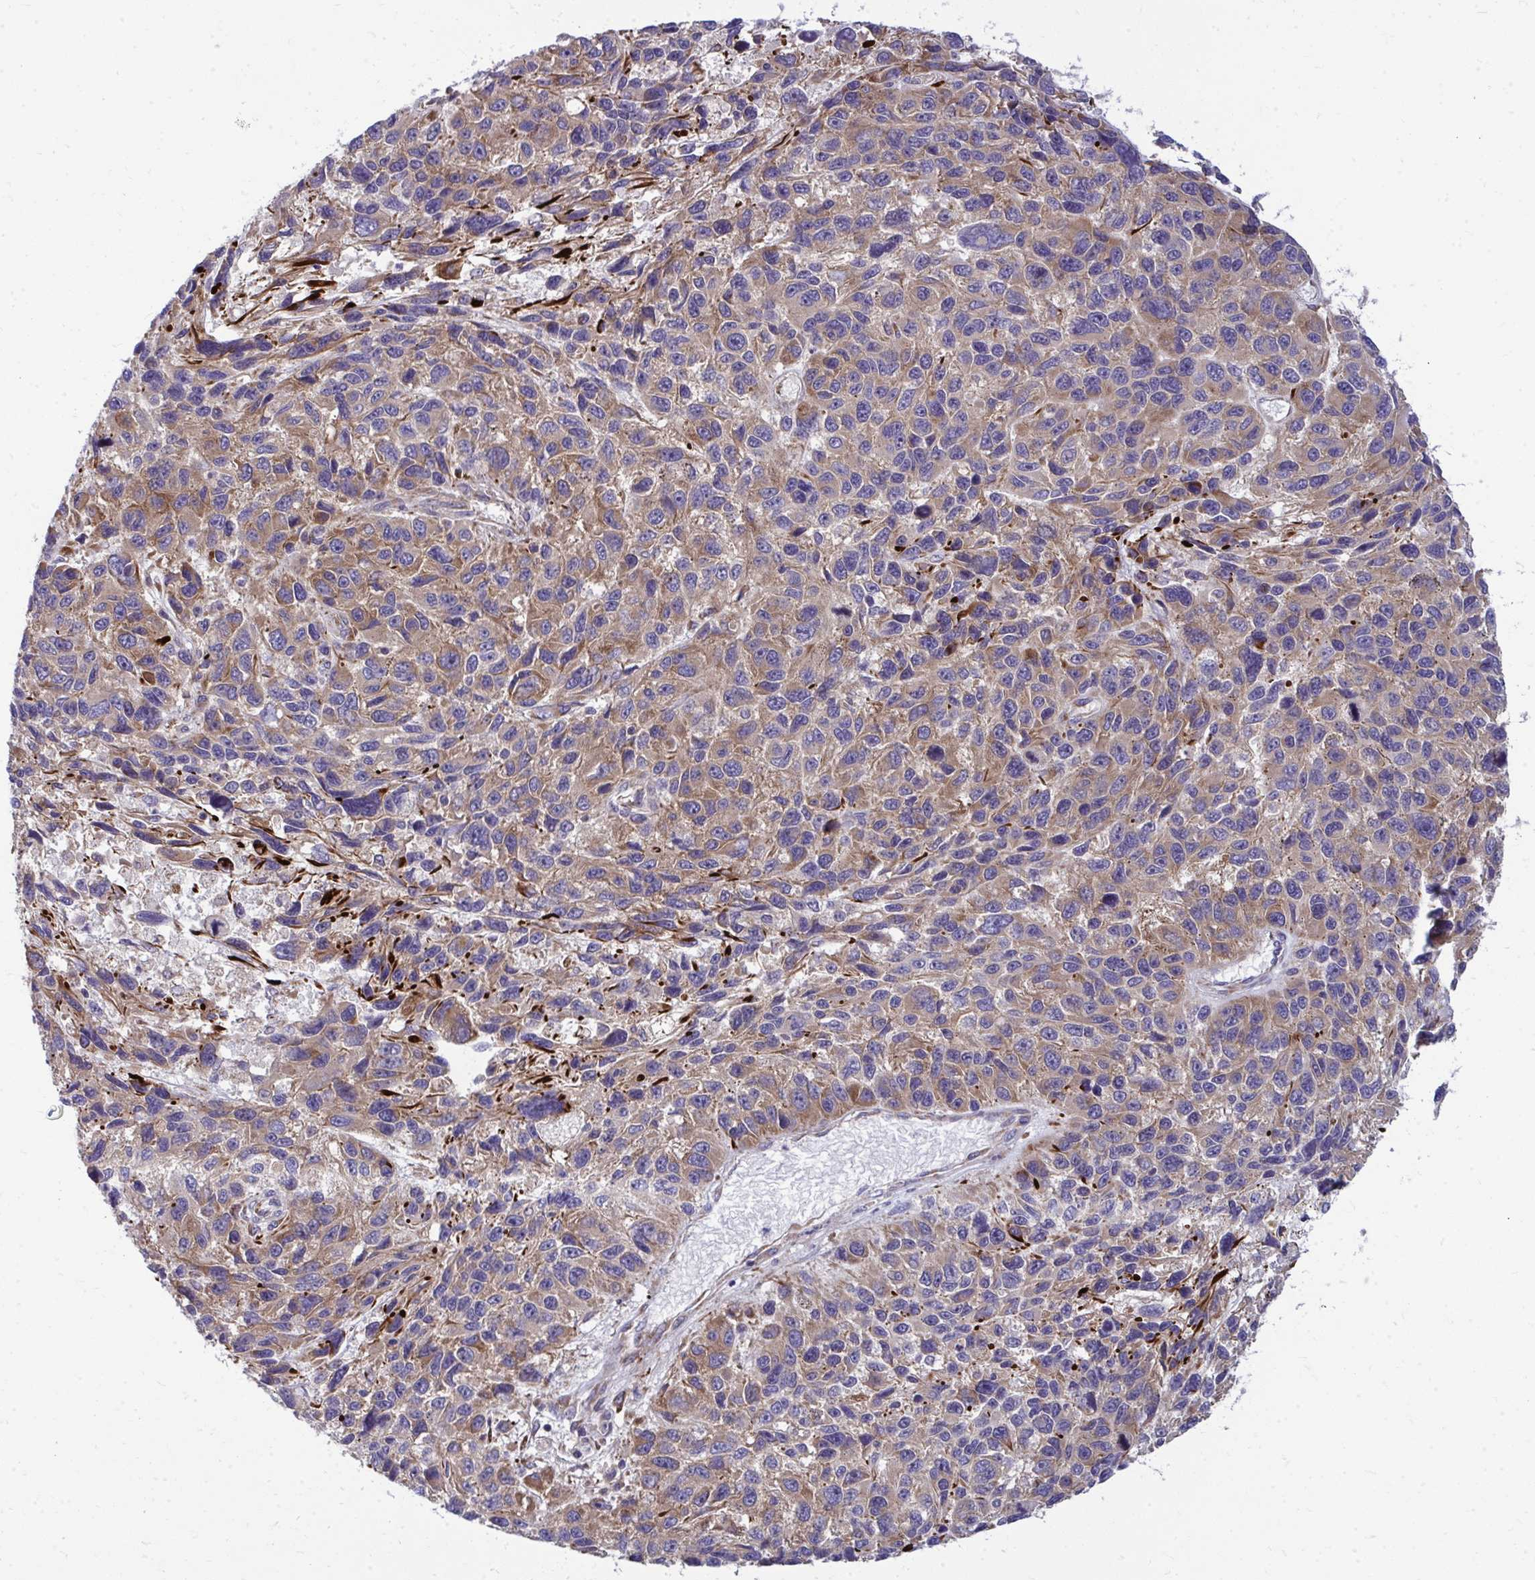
{"staining": {"intensity": "moderate", "quantity": ">75%", "location": "cytoplasmic/membranous"}, "tissue": "melanoma", "cell_type": "Tumor cells", "image_type": "cancer", "snomed": [{"axis": "morphology", "description": "Malignant melanoma, NOS"}, {"axis": "topography", "description": "Skin"}], "caption": "Melanoma tissue reveals moderate cytoplasmic/membranous expression in approximately >75% of tumor cells, visualized by immunohistochemistry.", "gene": "GFPT2", "patient": {"sex": "male", "age": 53}}